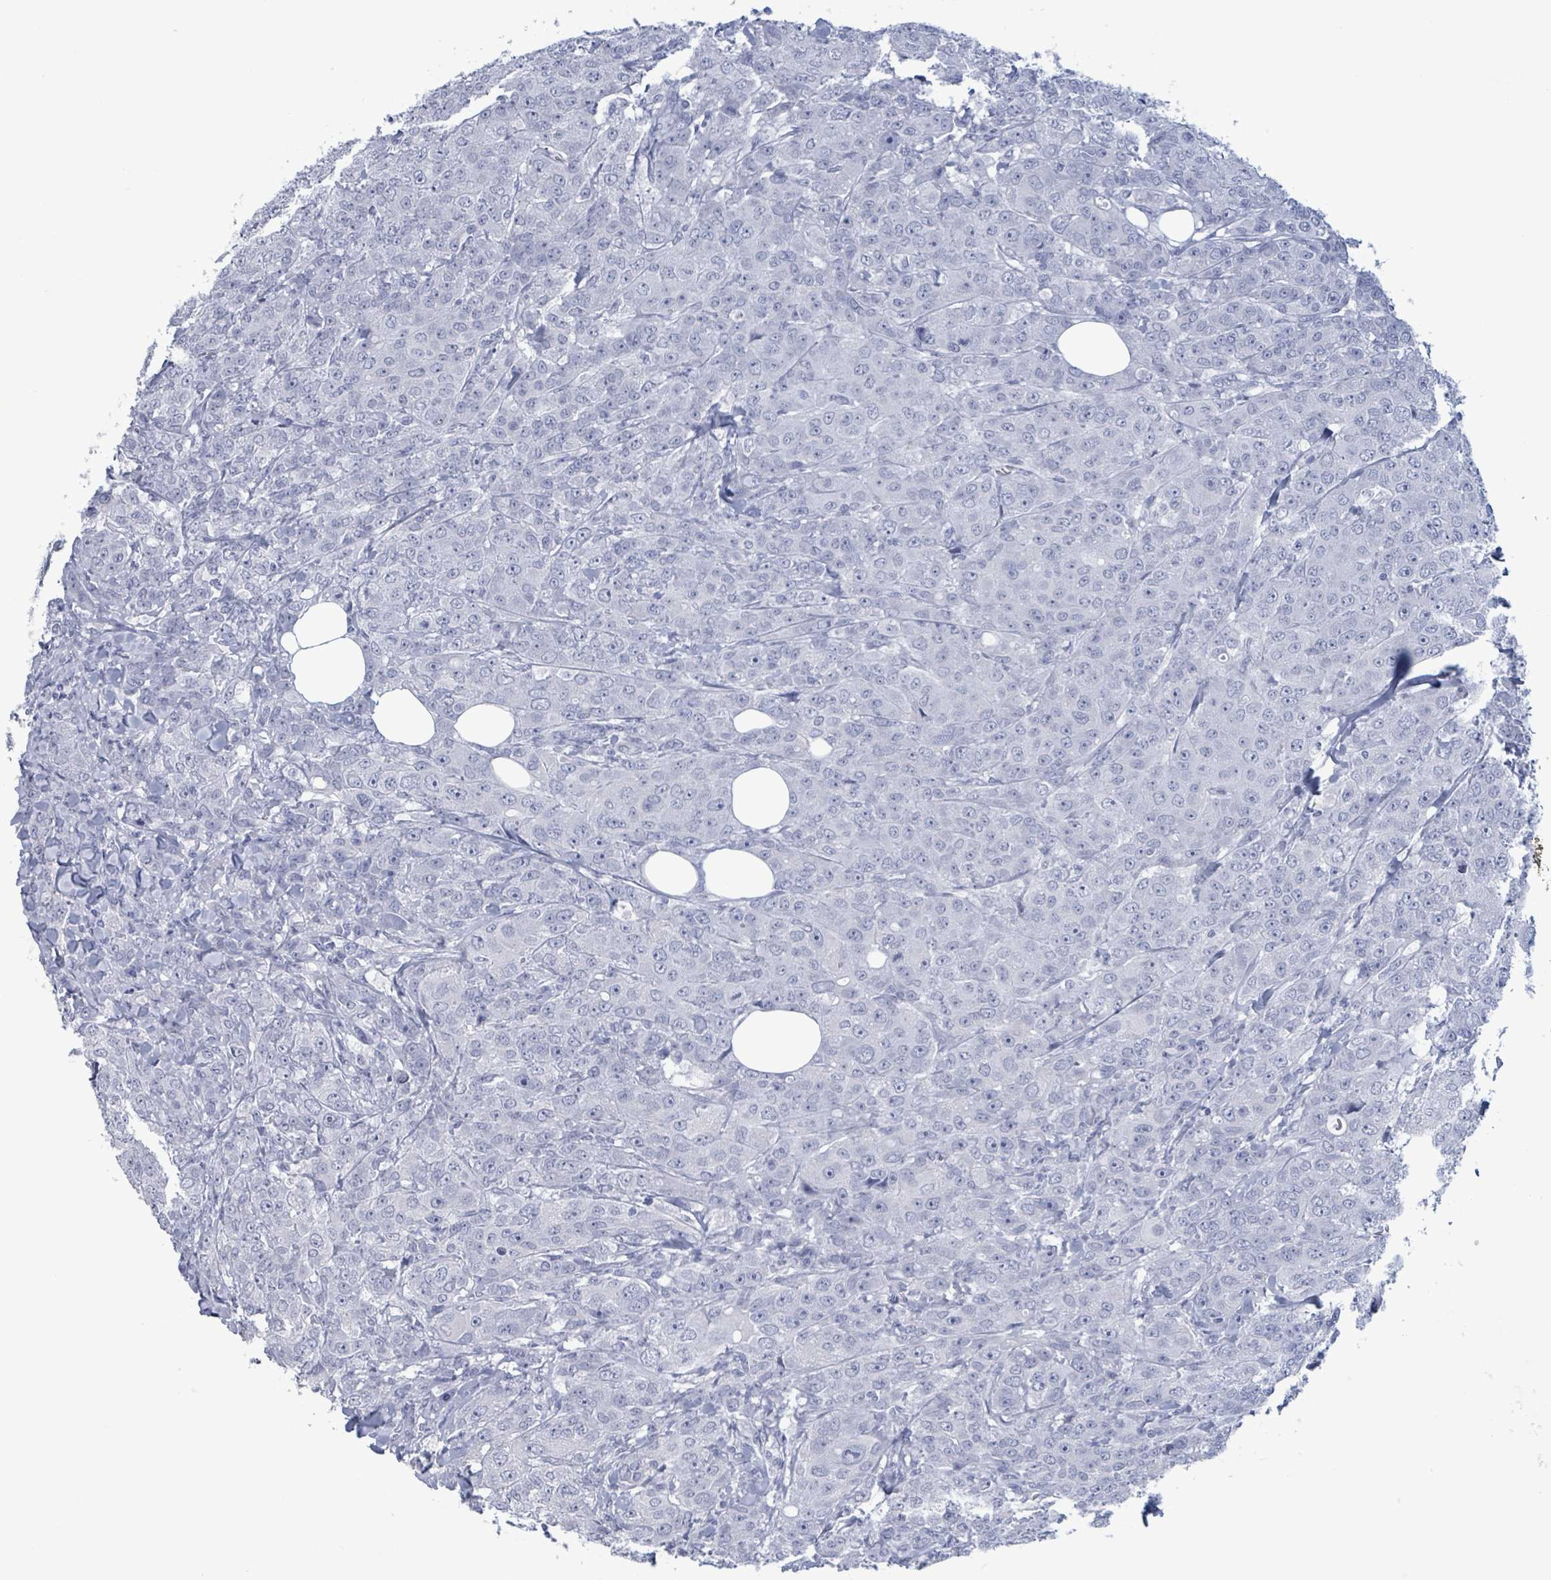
{"staining": {"intensity": "negative", "quantity": "none", "location": "none"}, "tissue": "breast cancer", "cell_type": "Tumor cells", "image_type": "cancer", "snomed": [{"axis": "morphology", "description": "Duct carcinoma"}, {"axis": "topography", "description": "Breast"}], "caption": "DAB immunohistochemical staining of human breast cancer (infiltrating ductal carcinoma) displays no significant expression in tumor cells.", "gene": "NKX2-1", "patient": {"sex": "female", "age": 43}}